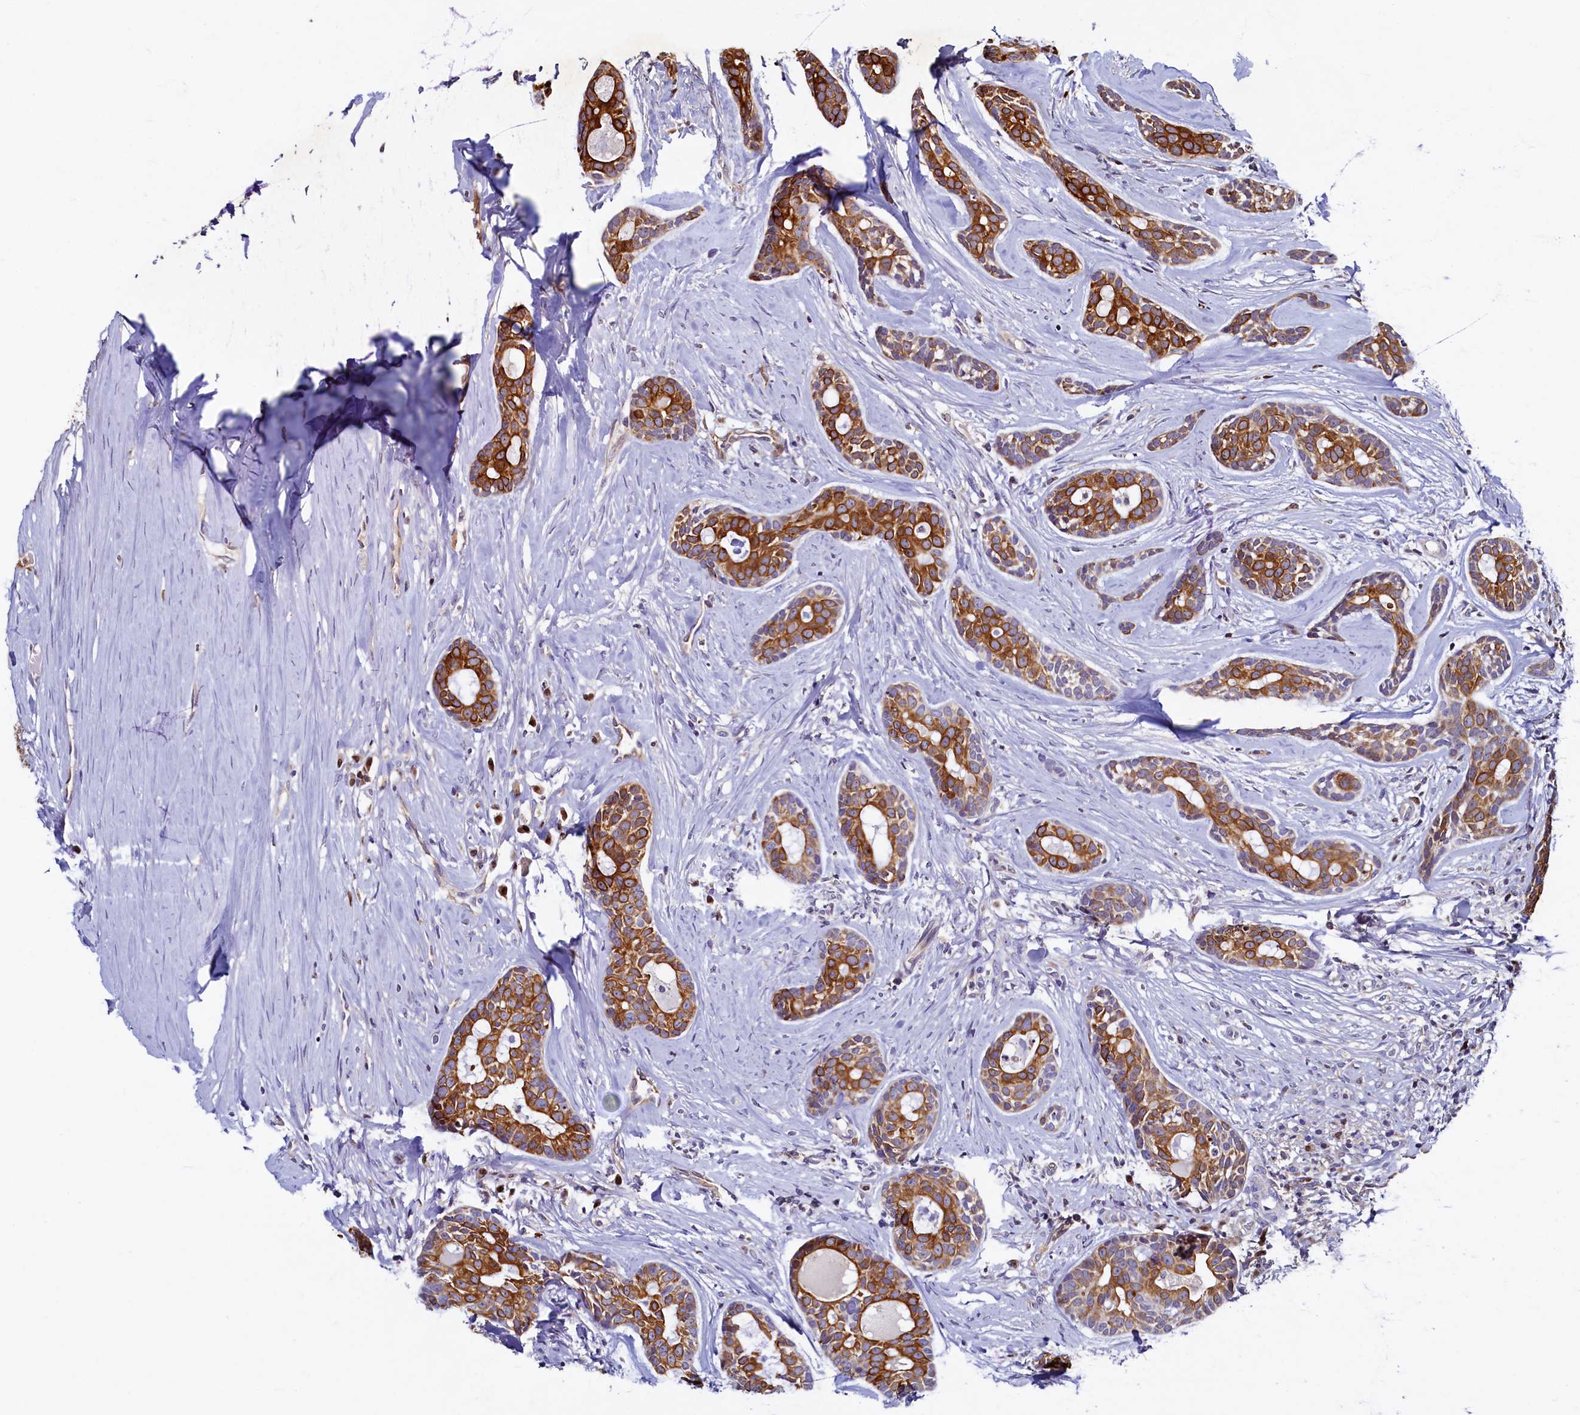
{"staining": {"intensity": "moderate", "quantity": ">75%", "location": "cytoplasmic/membranous"}, "tissue": "head and neck cancer", "cell_type": "Tumor cells", "image_type": "cancer", "snomed": [{"axis": "morphology", "description": "Adenocarcinoma, NOS"}, {"axis": "topography", "description": "Subcutis"}, {"axis": "topography", "description": "Head-Neck"}], "caption": "Tumor cells reveal medium levels of moderate cytoplasmic/membranous staining in about >75% of cells in human head and neck cancer. (DAB (3,3'-diaminobenzidine) IHC, brown staining for protein, blue staining for nuclei).", "gene": "NCKAP5L", "patient": {"sex": "female", "age": 73}}